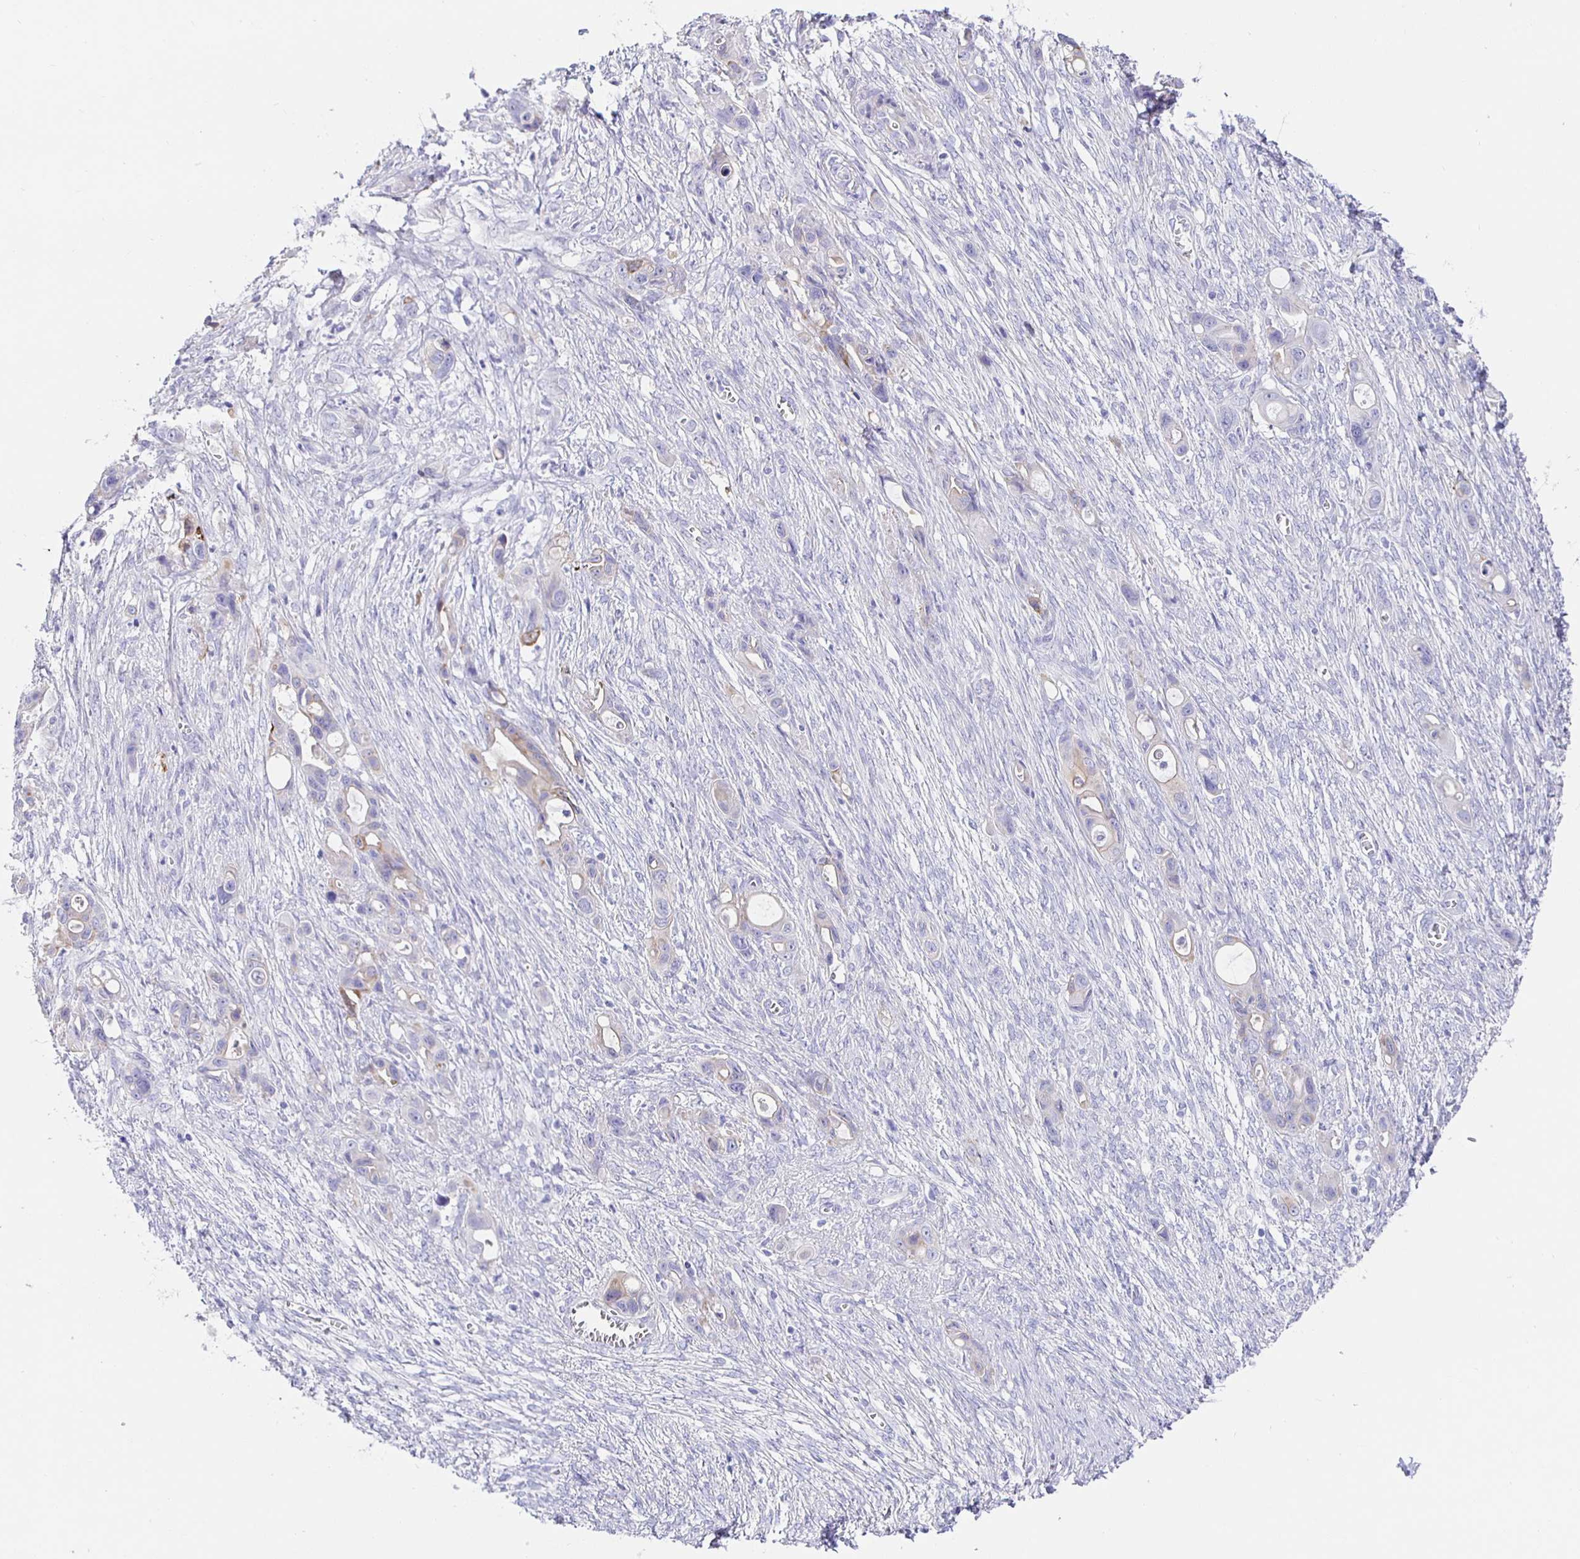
{"staining": {"intensity": "weak", "quantity": "<25%", "location": "cytoplasmic/membranous"}, "tissue": "ovarian cancer", "cell_type": "Tumor cells", "image_type": "cancer", "snomed": [{"axis": "morphology", "description": "Cystadenocarcinoma, mucinous, NOS"}, {"axis": "topography", "description": "Ovary"}], "caption": "High power microscopy micrograph of an IHC micrograph of ovarian cancer (mucinous cystadenocarcinoma), revealing no significant expression in tumor cells.", "gene": "HSPA4L", "patient": {"sex": "female", "age": 70}}